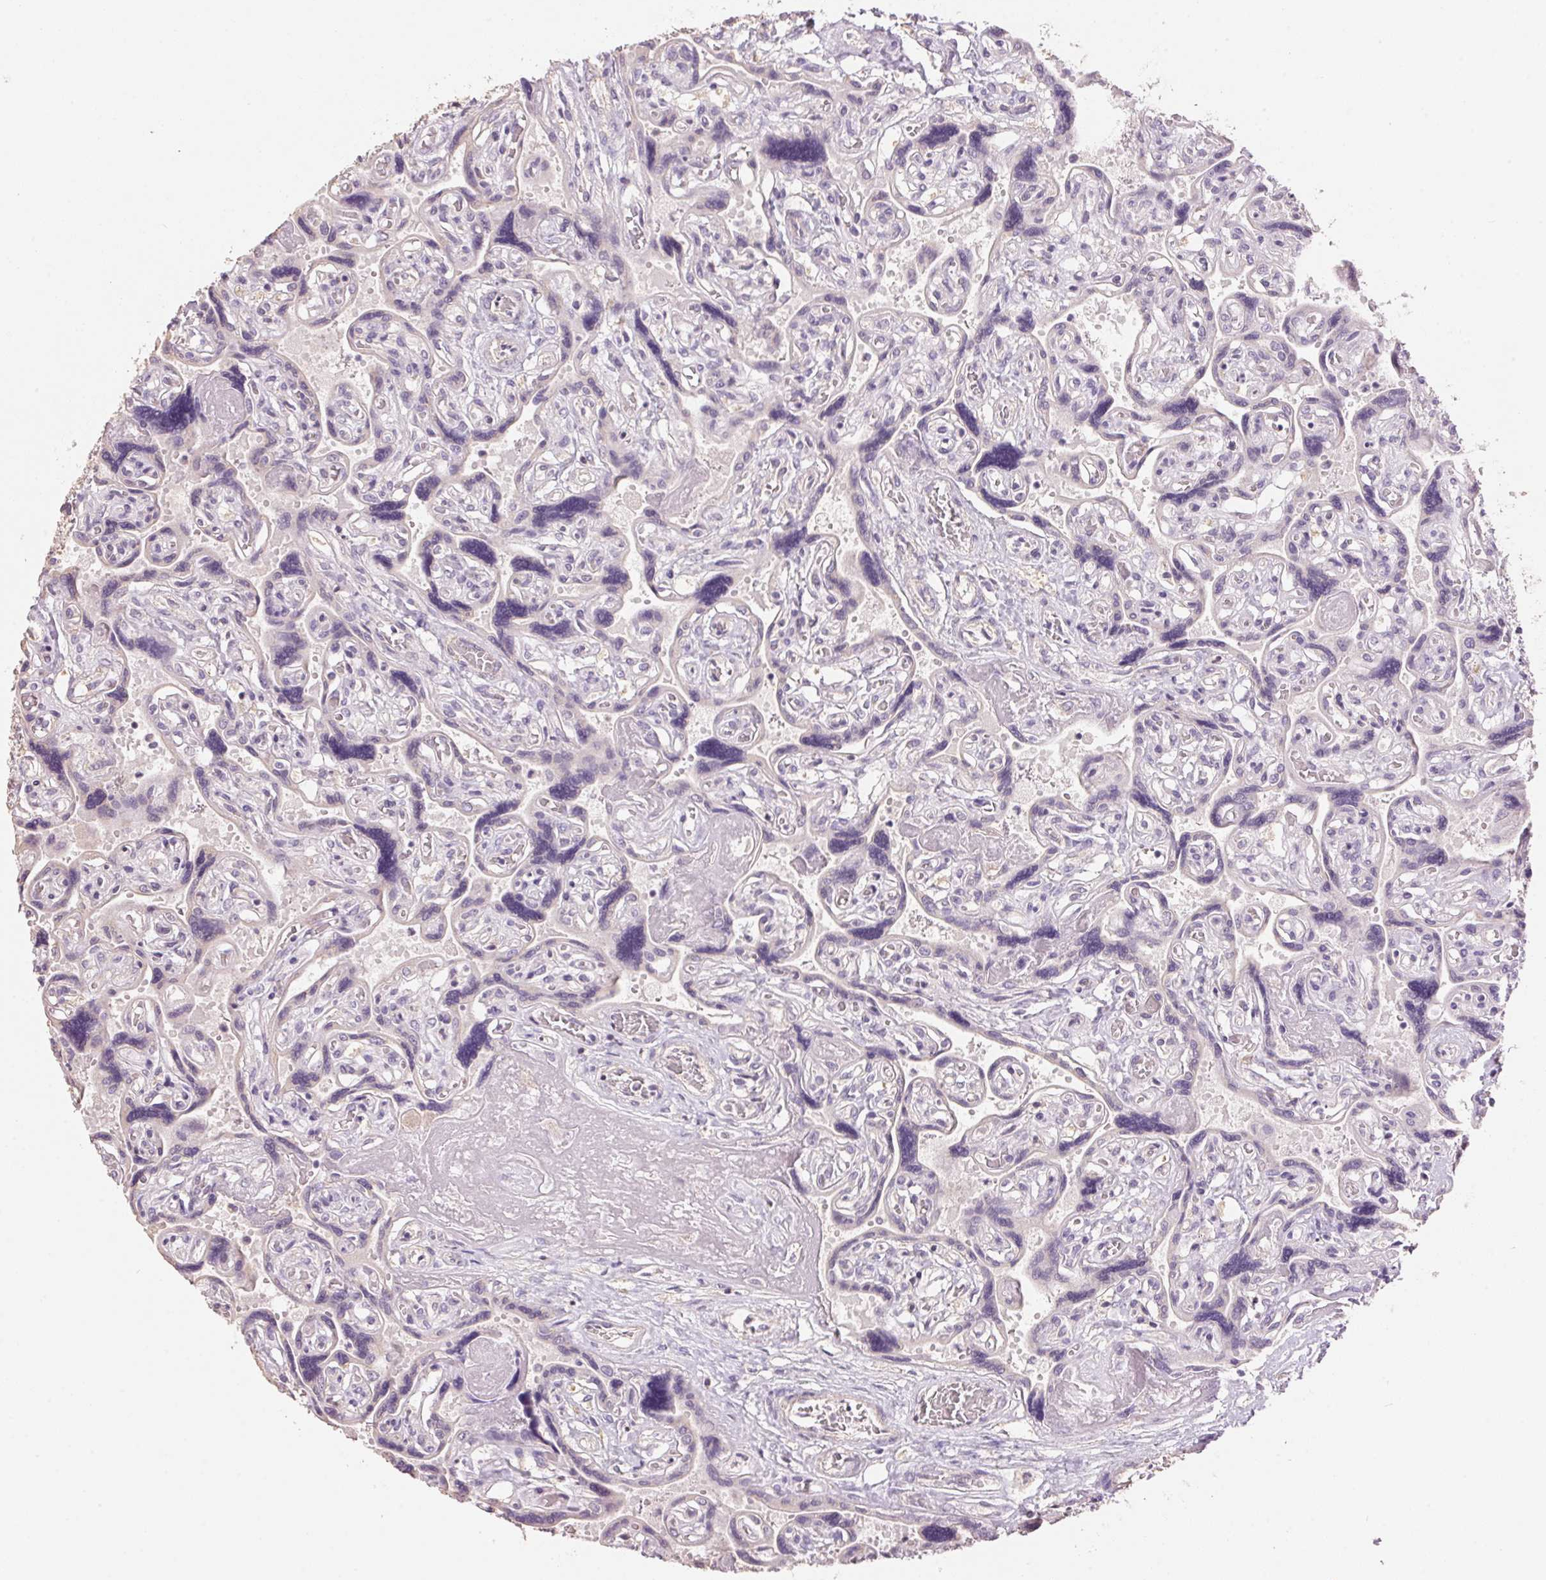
{"staining": {"intensity": "negative", "quantity": "none", "location": "none"}, "tissue": "placenta", "cell_type": "Decidual cells", "image_type": "normal", "snomed": [{"axis": "morphology", "description": "Normal tissue, NOS"}, {"axis": "topography", "description": "Placenta"}], "caption": "Image shows no significant protein expression in decidual cells of benign placenta. (DAB immunohistochemistry (IHC) with hematoxylin counter stain).", "gene": "LYZL6", "patient": {"sex": "female", "age": 32}}